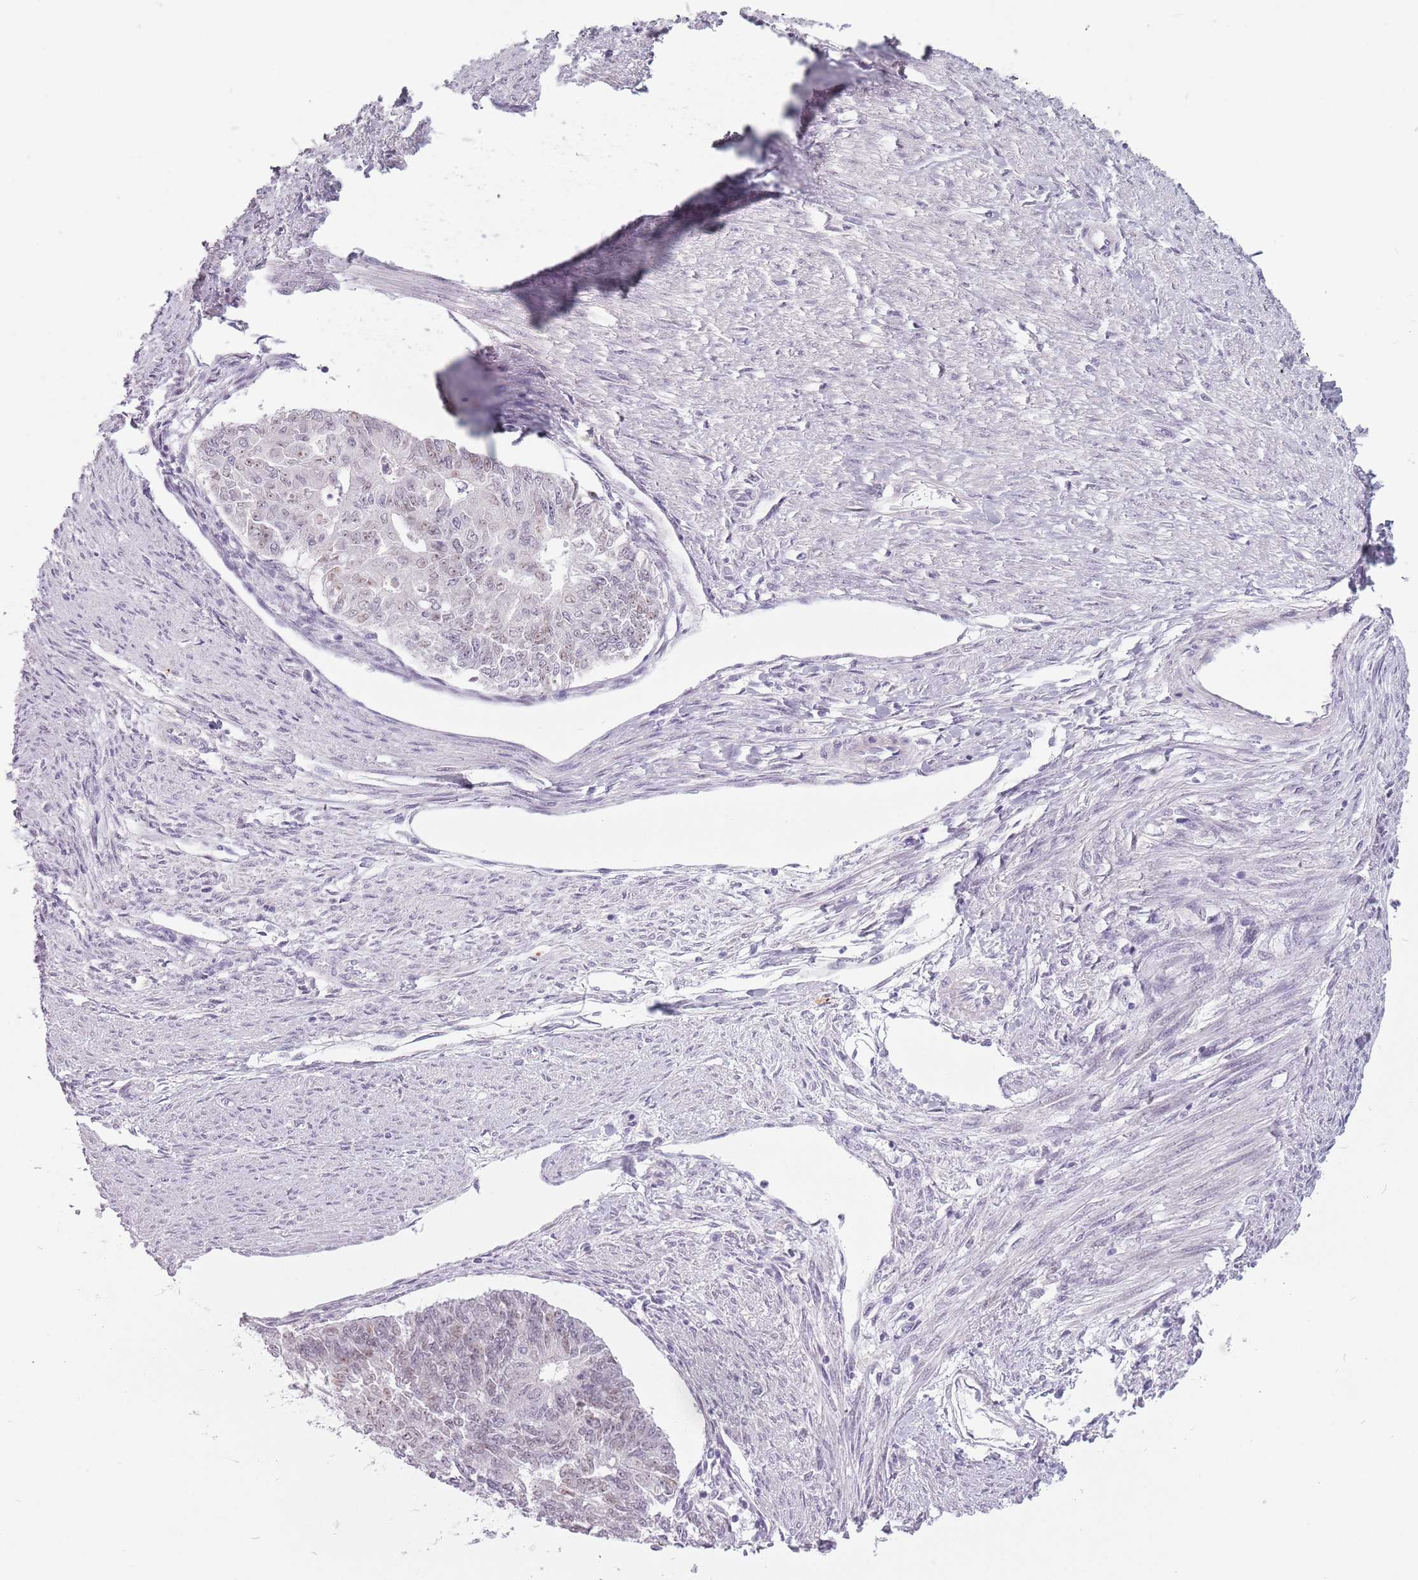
{"staining": {"intensity": "weak", "quantity": "<25%", "location": "nuclear"}, "tissue": "endometrial cancer", "cell_type": "Tumor cells", "image_type": "cancer", "snomed": [{"axis": "morphology", "description": "Adenocarcinoma, NOS"}, {"axis": "topography", "description": "Endometrium"}], "caption": "Tumor cells are negative for protein expression in human endometrial adenocarcinoma. (DAB immunohistochemistry (IHC), high magnification).", "gene": "PTCHD1", "patient": {"sex": "female", "age": 32}}